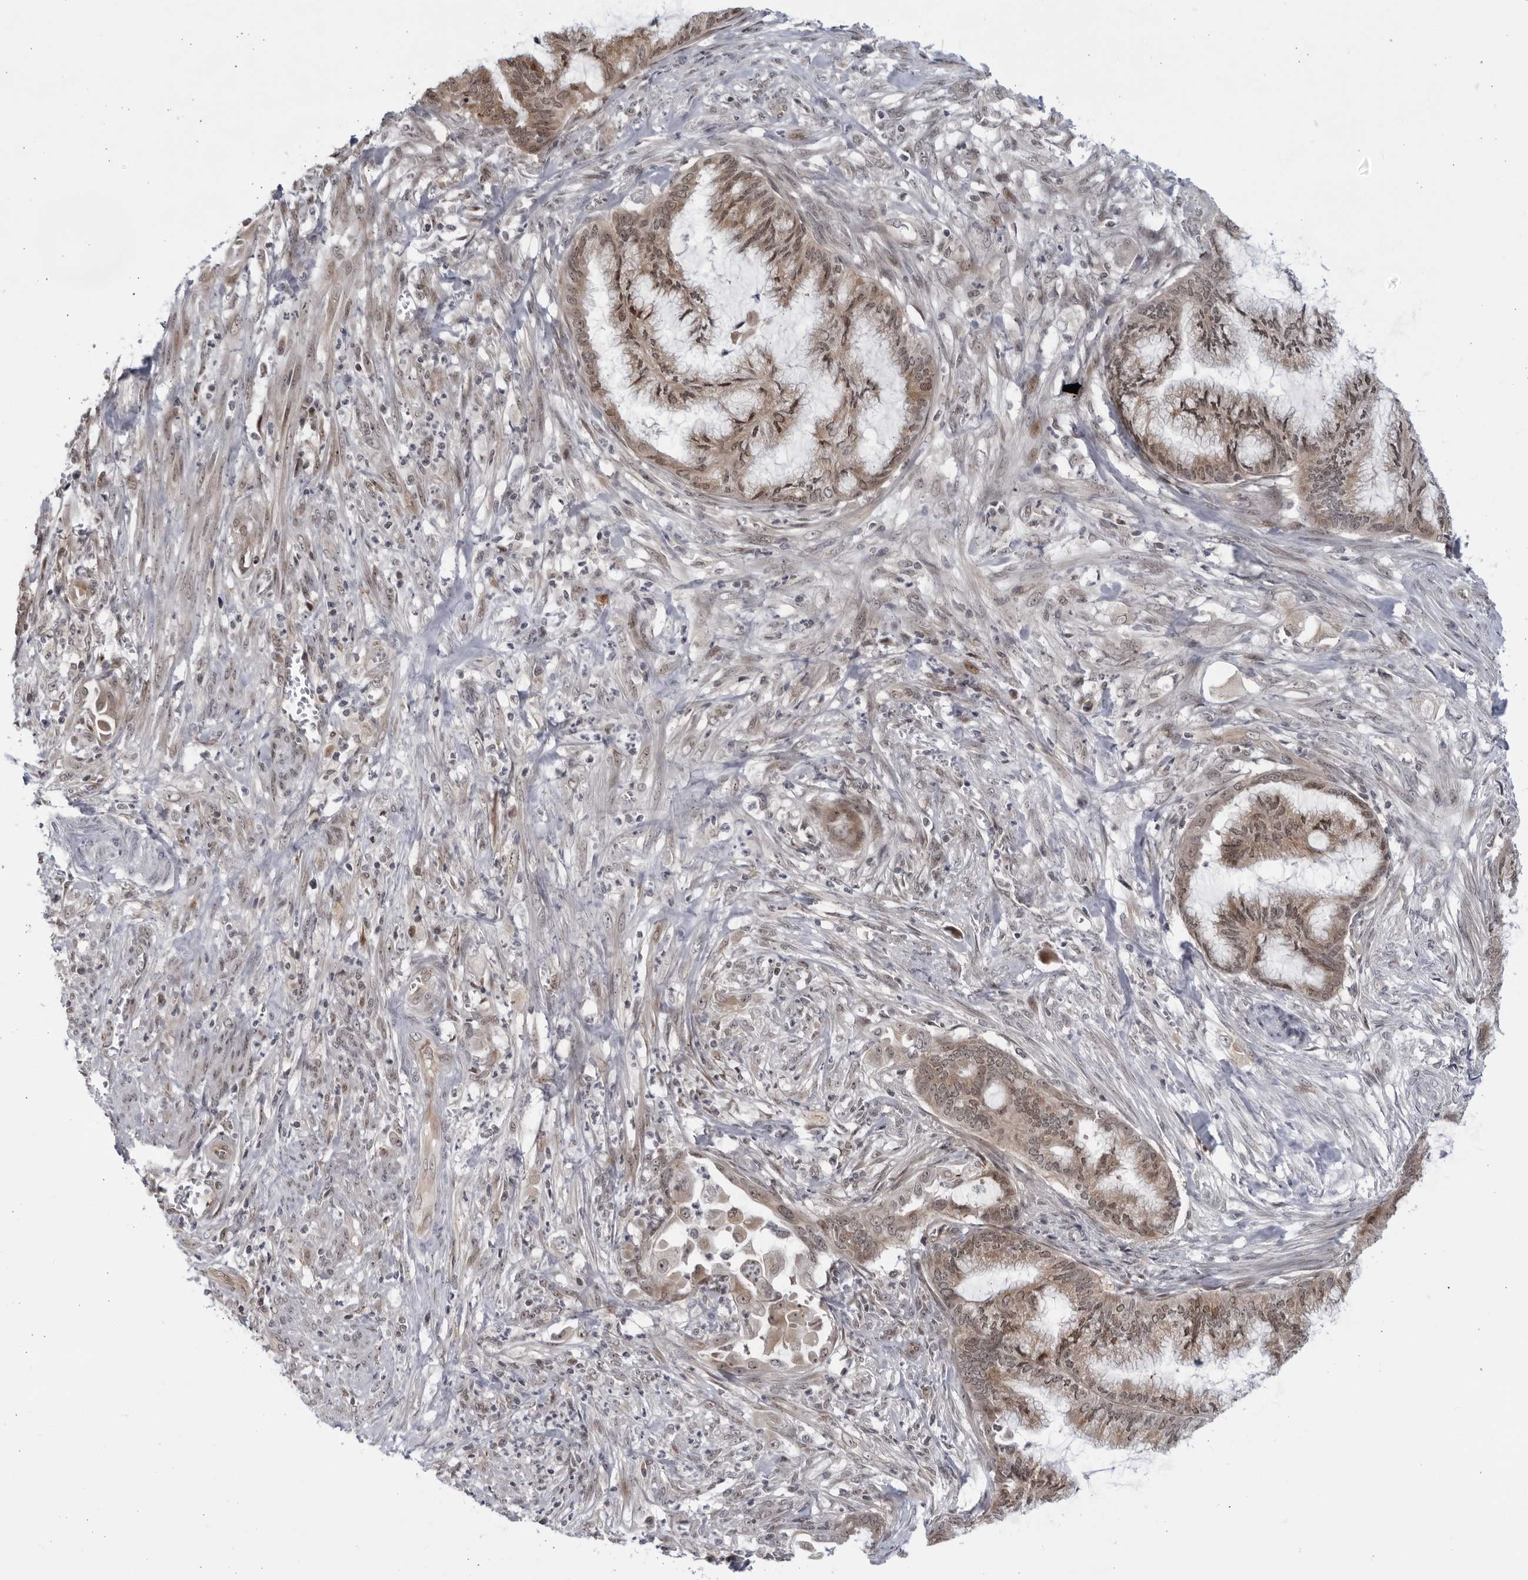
{"staining": {"intensity": "moderate", "quantity": ">75%", "location": "cytoplasmic/membranous,nuclear"}, "tissue": "endometrial cancer", "cell_type": "Tumor cells", "image_type": "cancer", "snomed": [{"axis": "morphology", "description": "Adenocarcinoma, NOS"}, {"axis": "topography", "description": "Endometrium"}], "caption": "Tumor cells show medium levels of moderate cytoplasmic/membranous and nuclear staining in about >75% of cells in endometrial cancer (adenocarcinoma).", "gene": "ITGB3BP", "patient": {"sex": "female", "age": 86}}